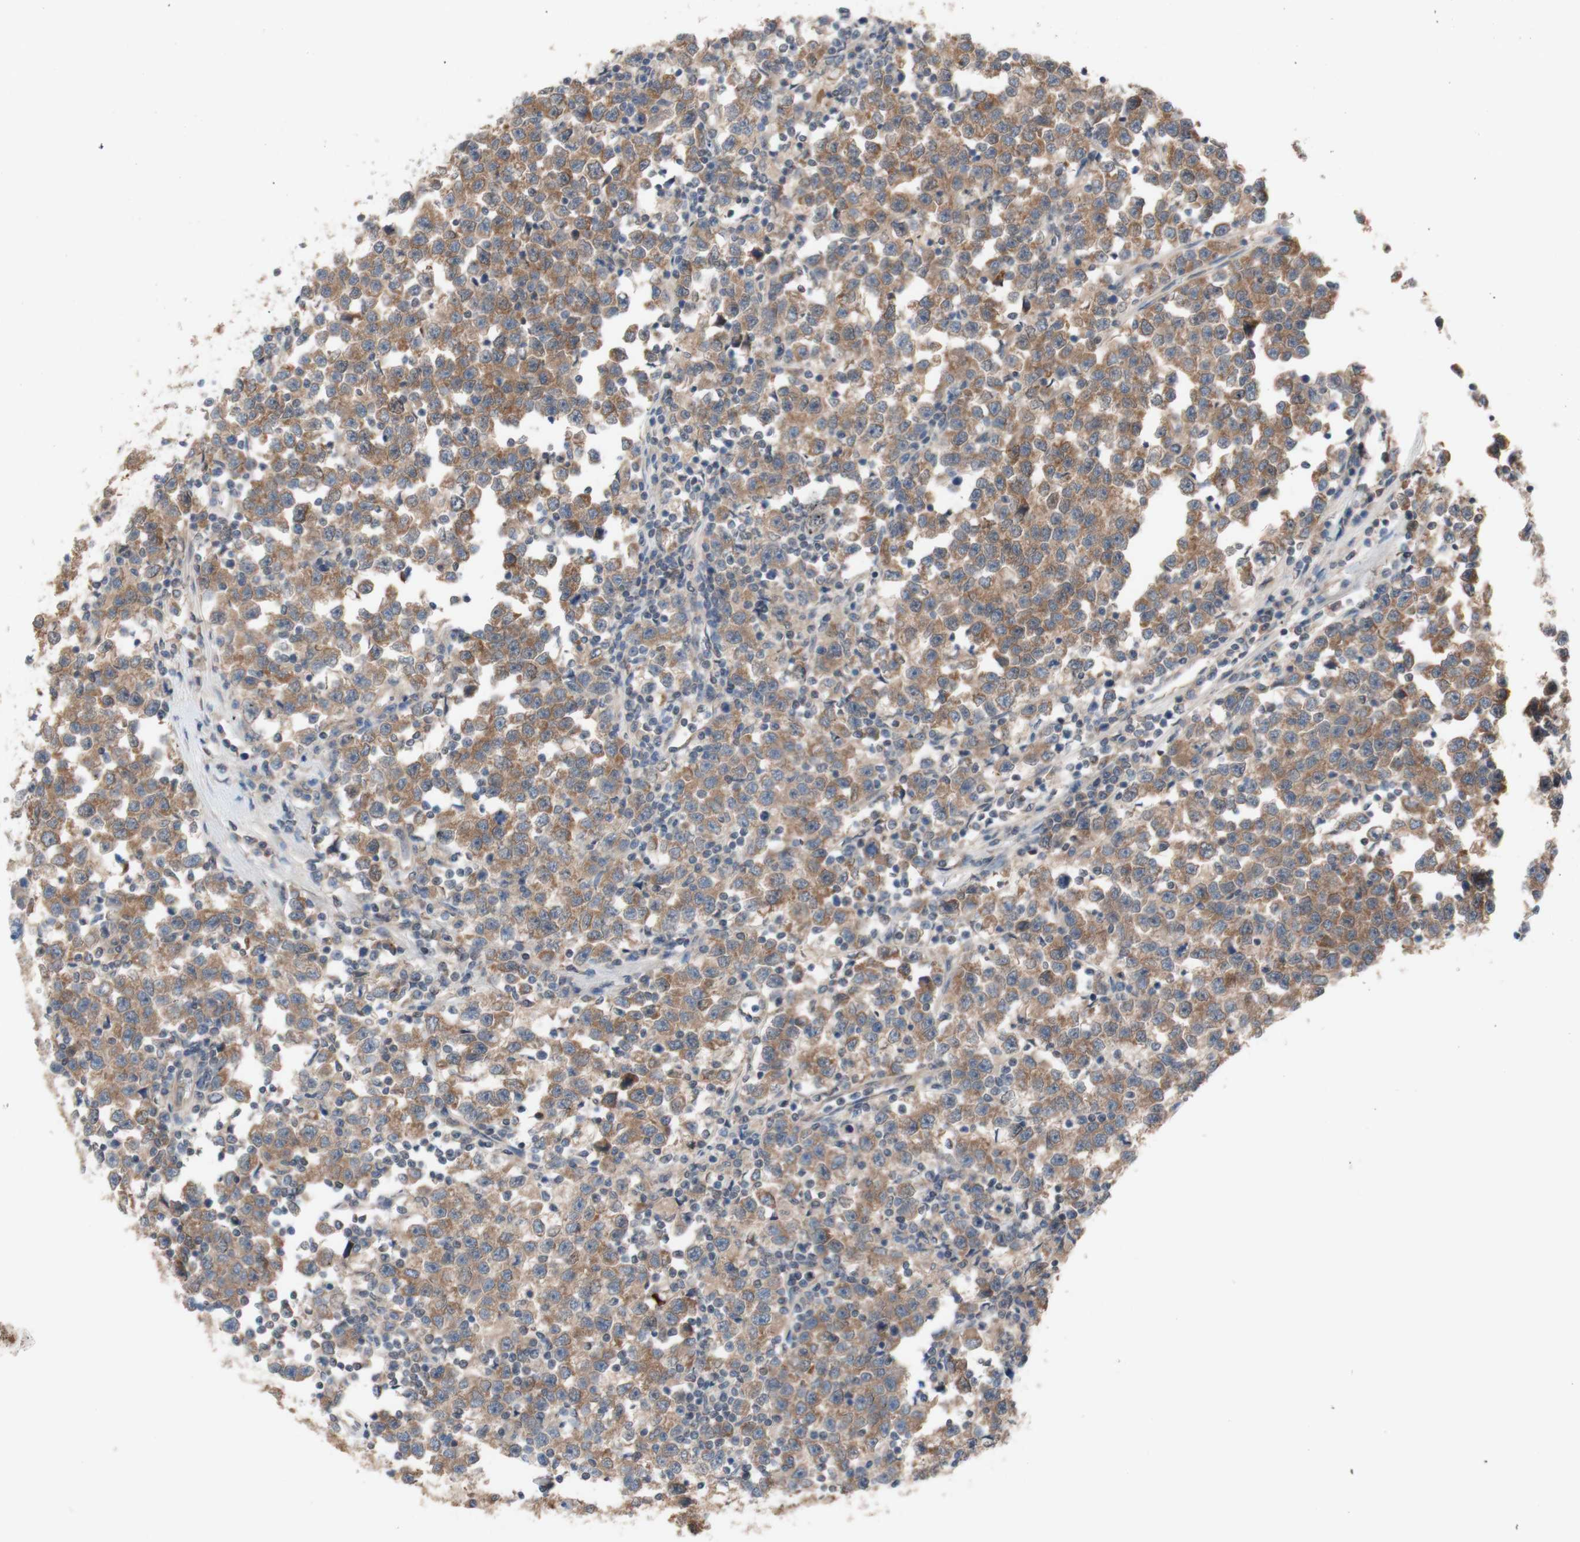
{"staining": {"intensity": "moderate", "quantity": ">75%", "location": "cytoplasmic/membranous"}, "tissue": "testis cancer", "cell_type": "Tumor cells", "image_type": "cancer", "snomed": [{"axis": "morphology", "description": "Seminoma, NOS"}, {"axis": "topography", "description": "Testis"}], "caption": "IHC (DAB) staining of testis cancer (seminoma) reveals moderate cytoplasmic/membranous protein expression in about >75% of tumor cells.", "gene": "PEX2", "patient": {"sex": "male", "age": 43}}